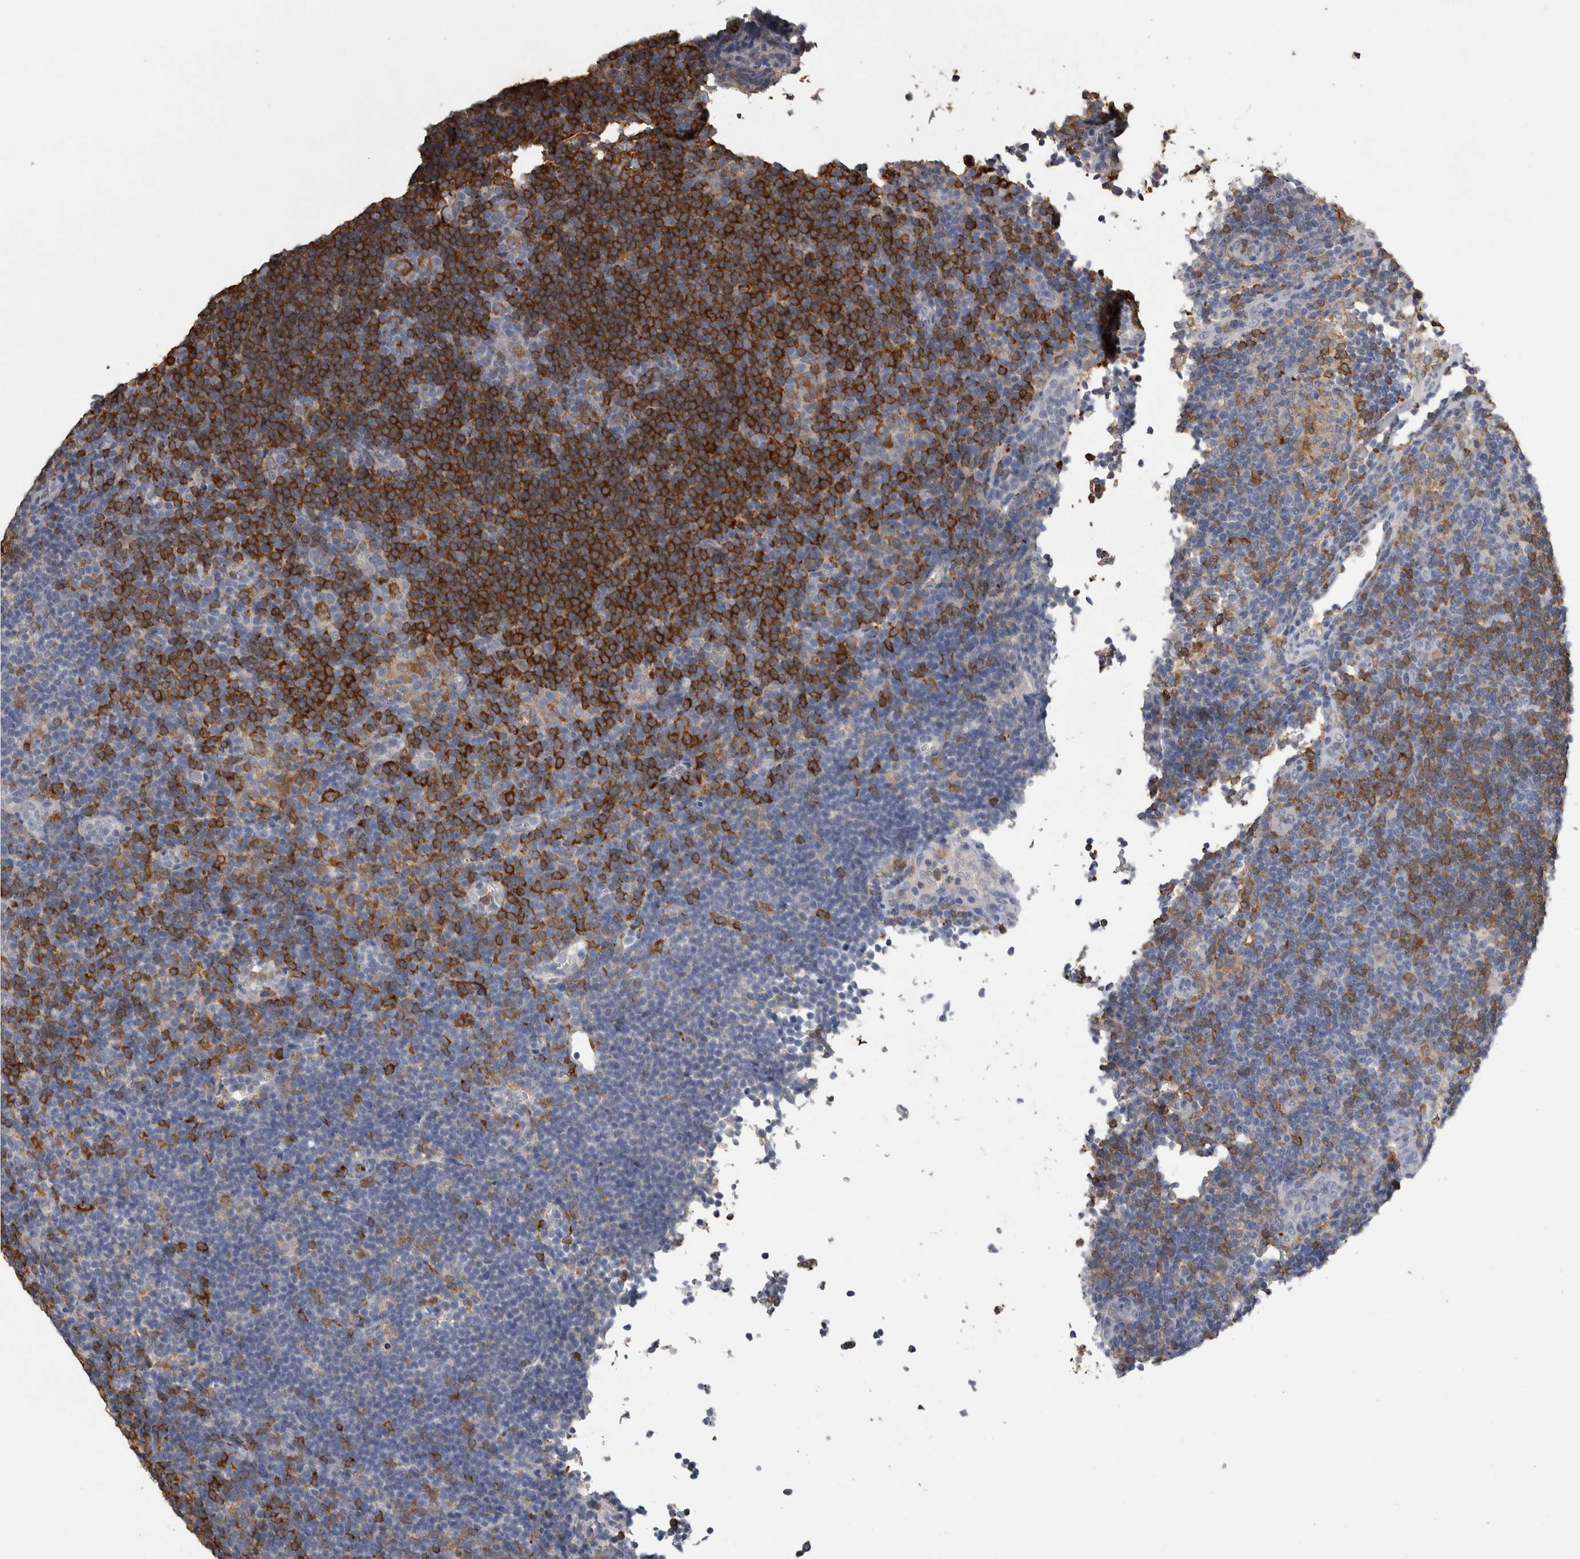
{"staining": {"intensity": "strong", "quantity": "25%-75%", "location": "cytoplasmic/membranous"}, "tissue": "lymphoma", "cell_type": "Tumor cells", "image_type": "cancer", "snomed": [{"axis": "morphology", "description": "Hodgkin's disease, NOS"}, {"axis": "topography", "description": "Lymph node"}], "caption": "Strong cytoplasmic/membranous protein expression is seen in approximately 25%-75% of tumor cells in Hodgkin's disease.", "gene": "PIK3AP1", "patient": {"sex": "female", "age": 57}}